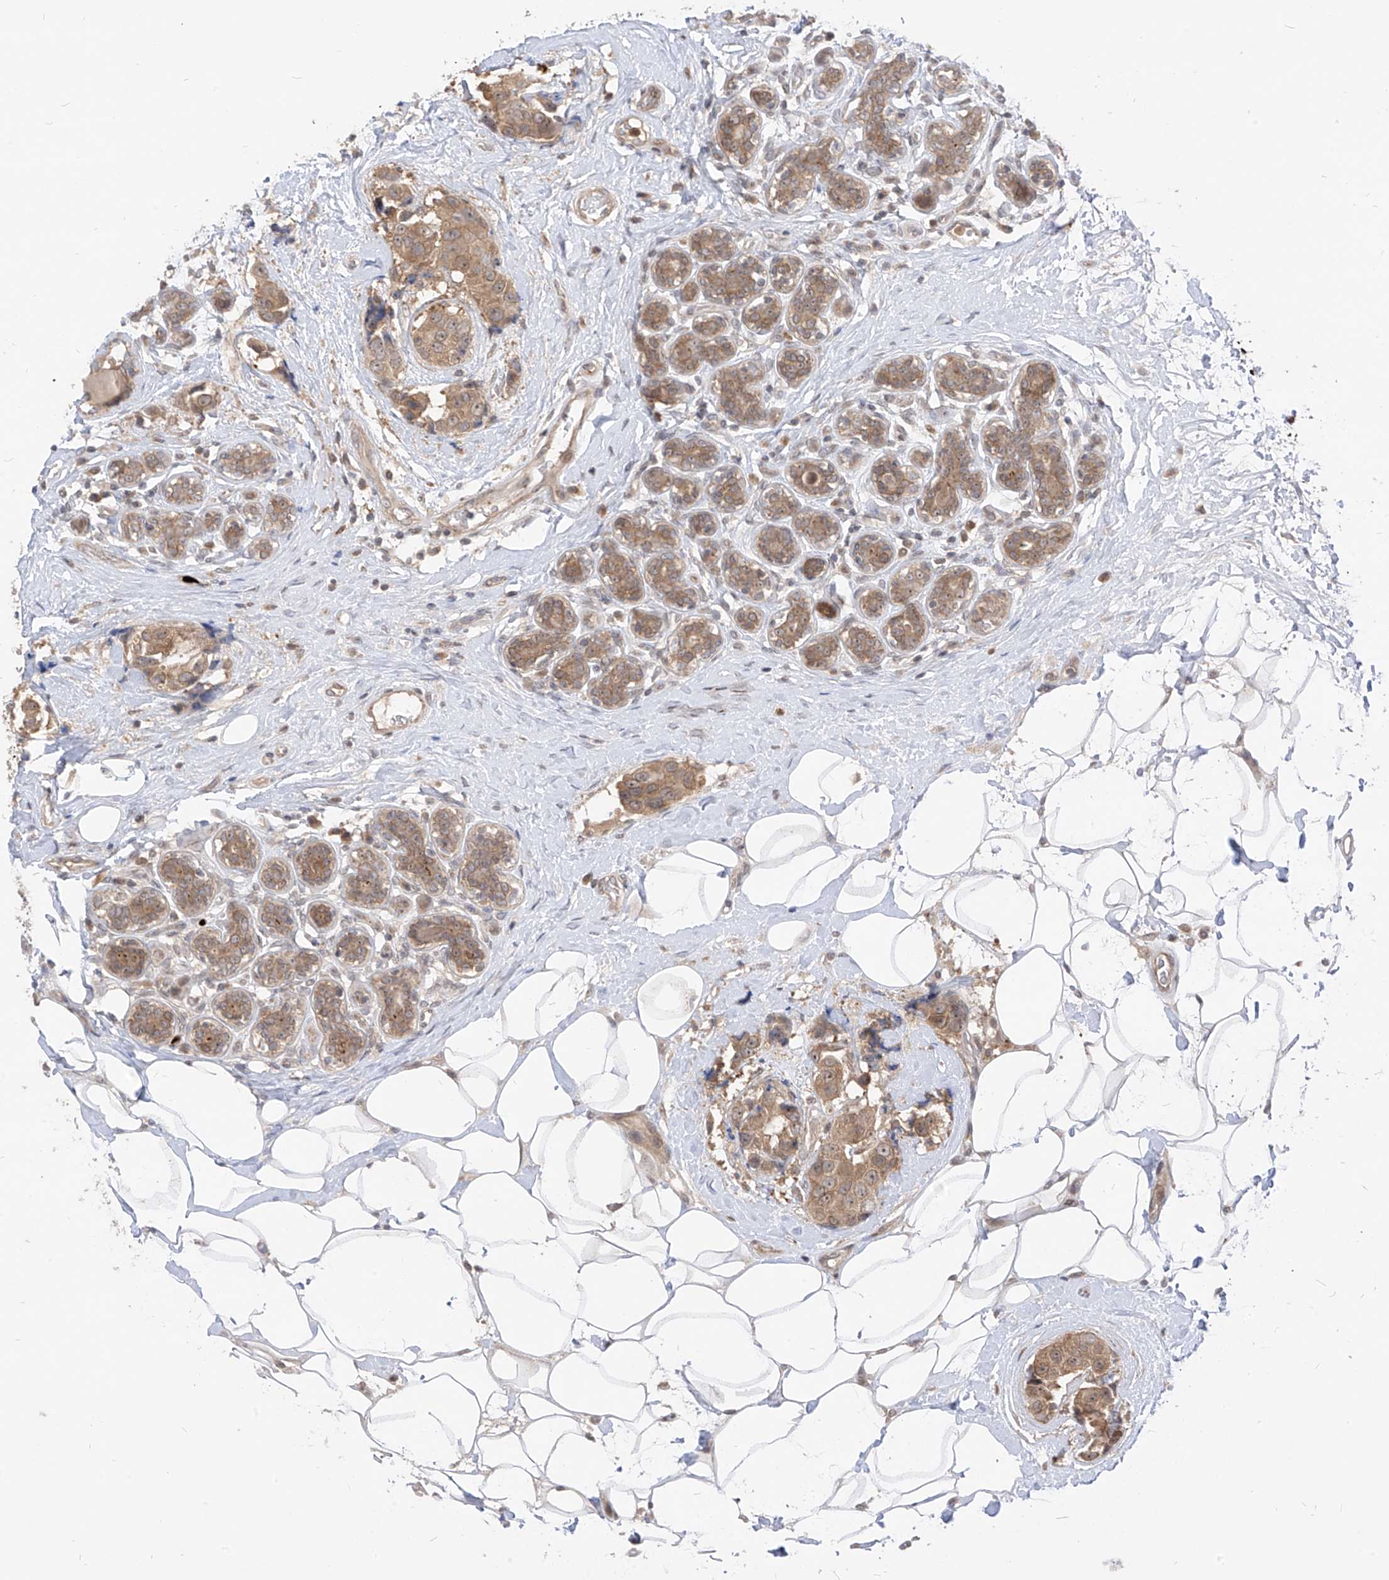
{"staining": {"intensity": "moderate", "quantity": ">75%", "location": "cytoplasmic/membranous,nuclear"}, "tissue": "breast cancer", "cell_type": "Tumor cells", "image_type": "cancer", "snomed": [{"axis": "morphology", "description": "Normal tissue, NOS"}, {"axis": "morphology", "description": "Duct carcinoma"}, {"axis": "topography", "description": "Breast"}], "caption": "The photomicrograph displays immunohistochemical staining of breast cancer. There is moderate cytoplasmic/membranous and nuclear expression is seen in approximately >75% of tumor cells.", "gene": "CNKSR1", "patient": {"sex": "female", "age": 39}}